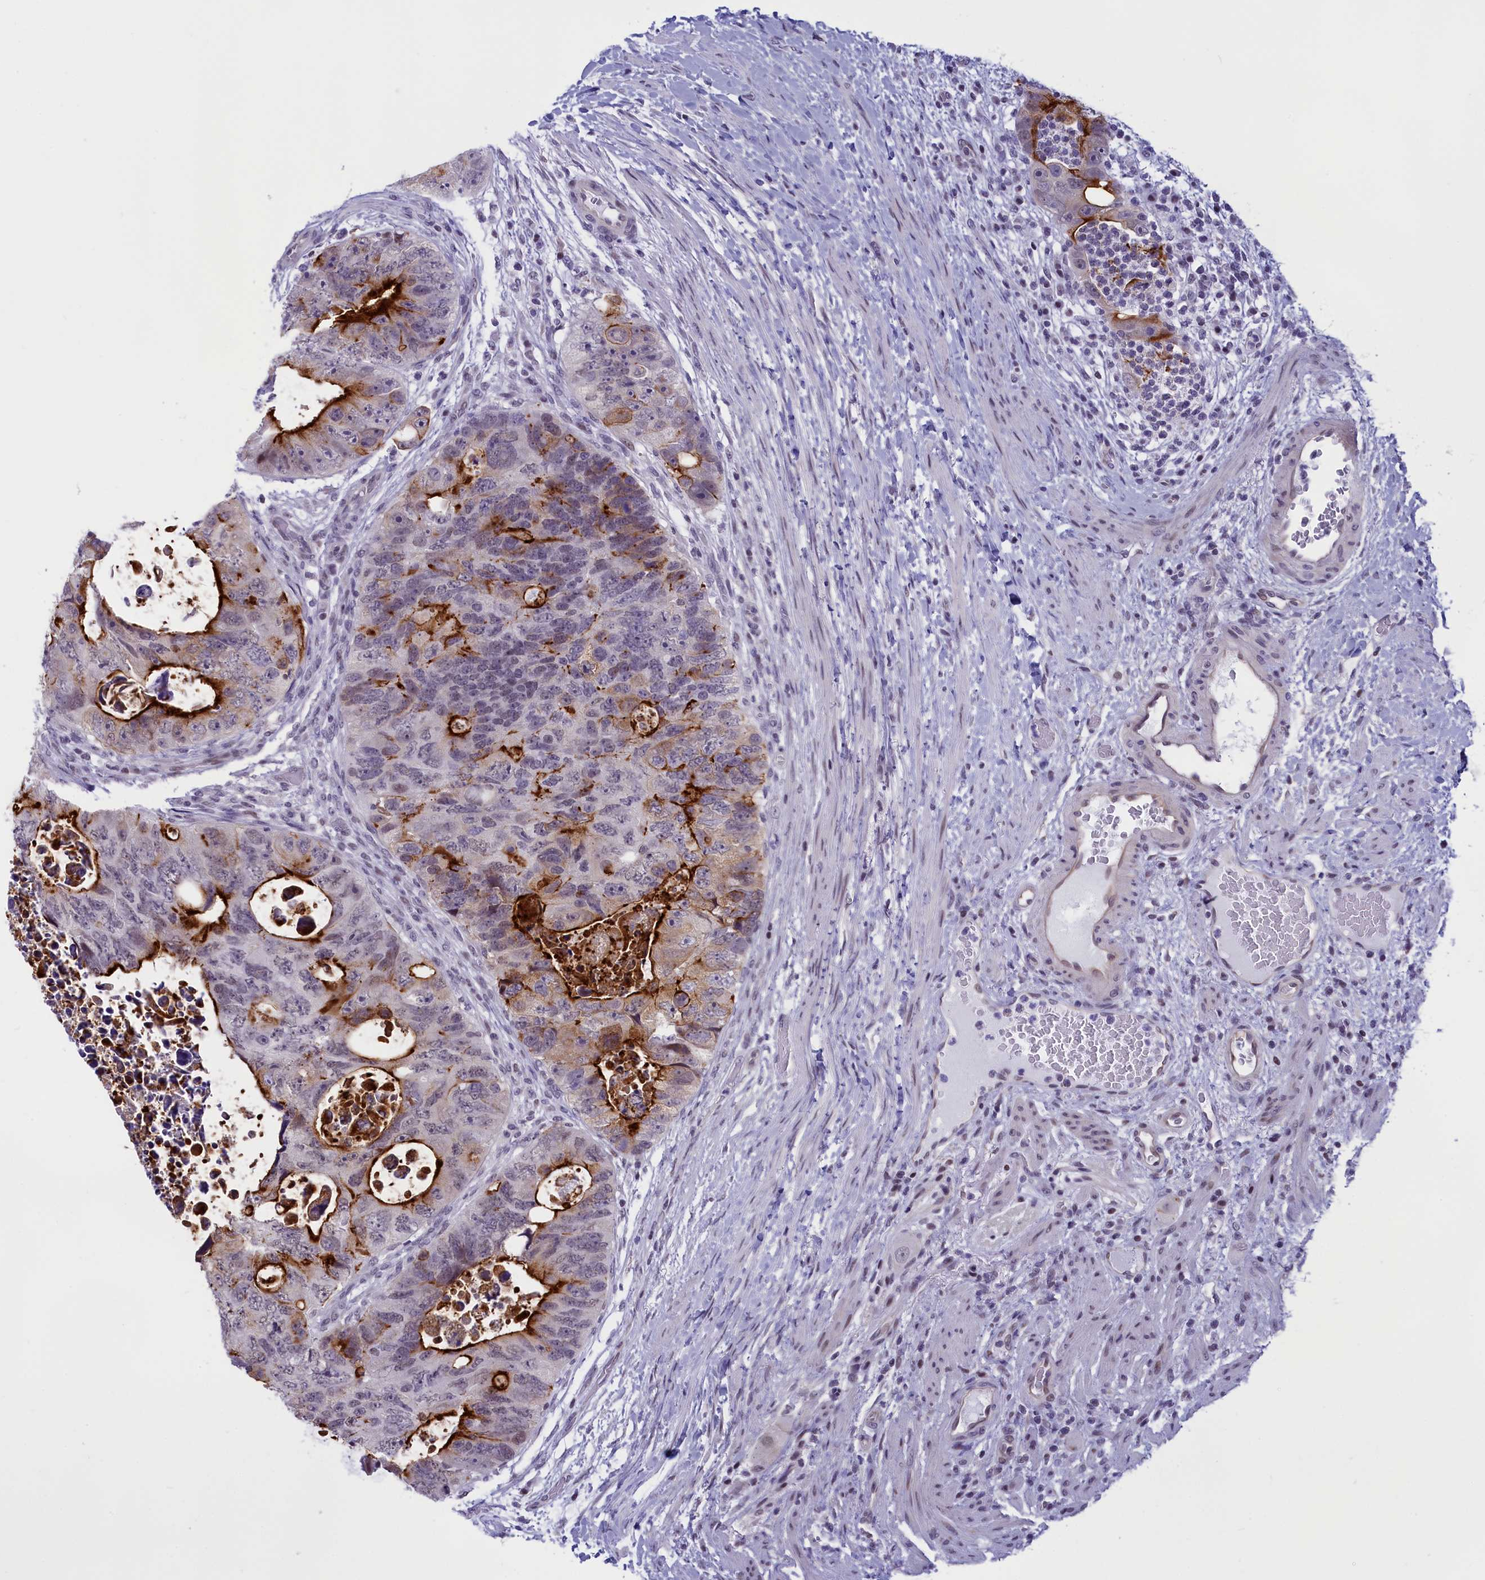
{"staining": {"intensity": "strong", "quantity": "25%-75%", "location": "cytoplasmic/membranous"}, "tissue": "colorectal cancer", "cell_type": "Tumor cells", "image_type": "cancer", "snomed": [{"axis": "morphology", "description": "Adenocarcinoma, NOS"}, {"axis": "topography", "description": "Rectum"}], "caption": "Colorectal cancer (adenocarcinoma) stained for a protein reveals strong cytoplasmic/membranous positivity in tumor cells. The staining is performed using DAB brown chromogen to label protein expression. The nuclei are counter-stained blue using hematoxylin.", "gene": "SPIRE2", "patient": {"sex": "male", "age": 59}}